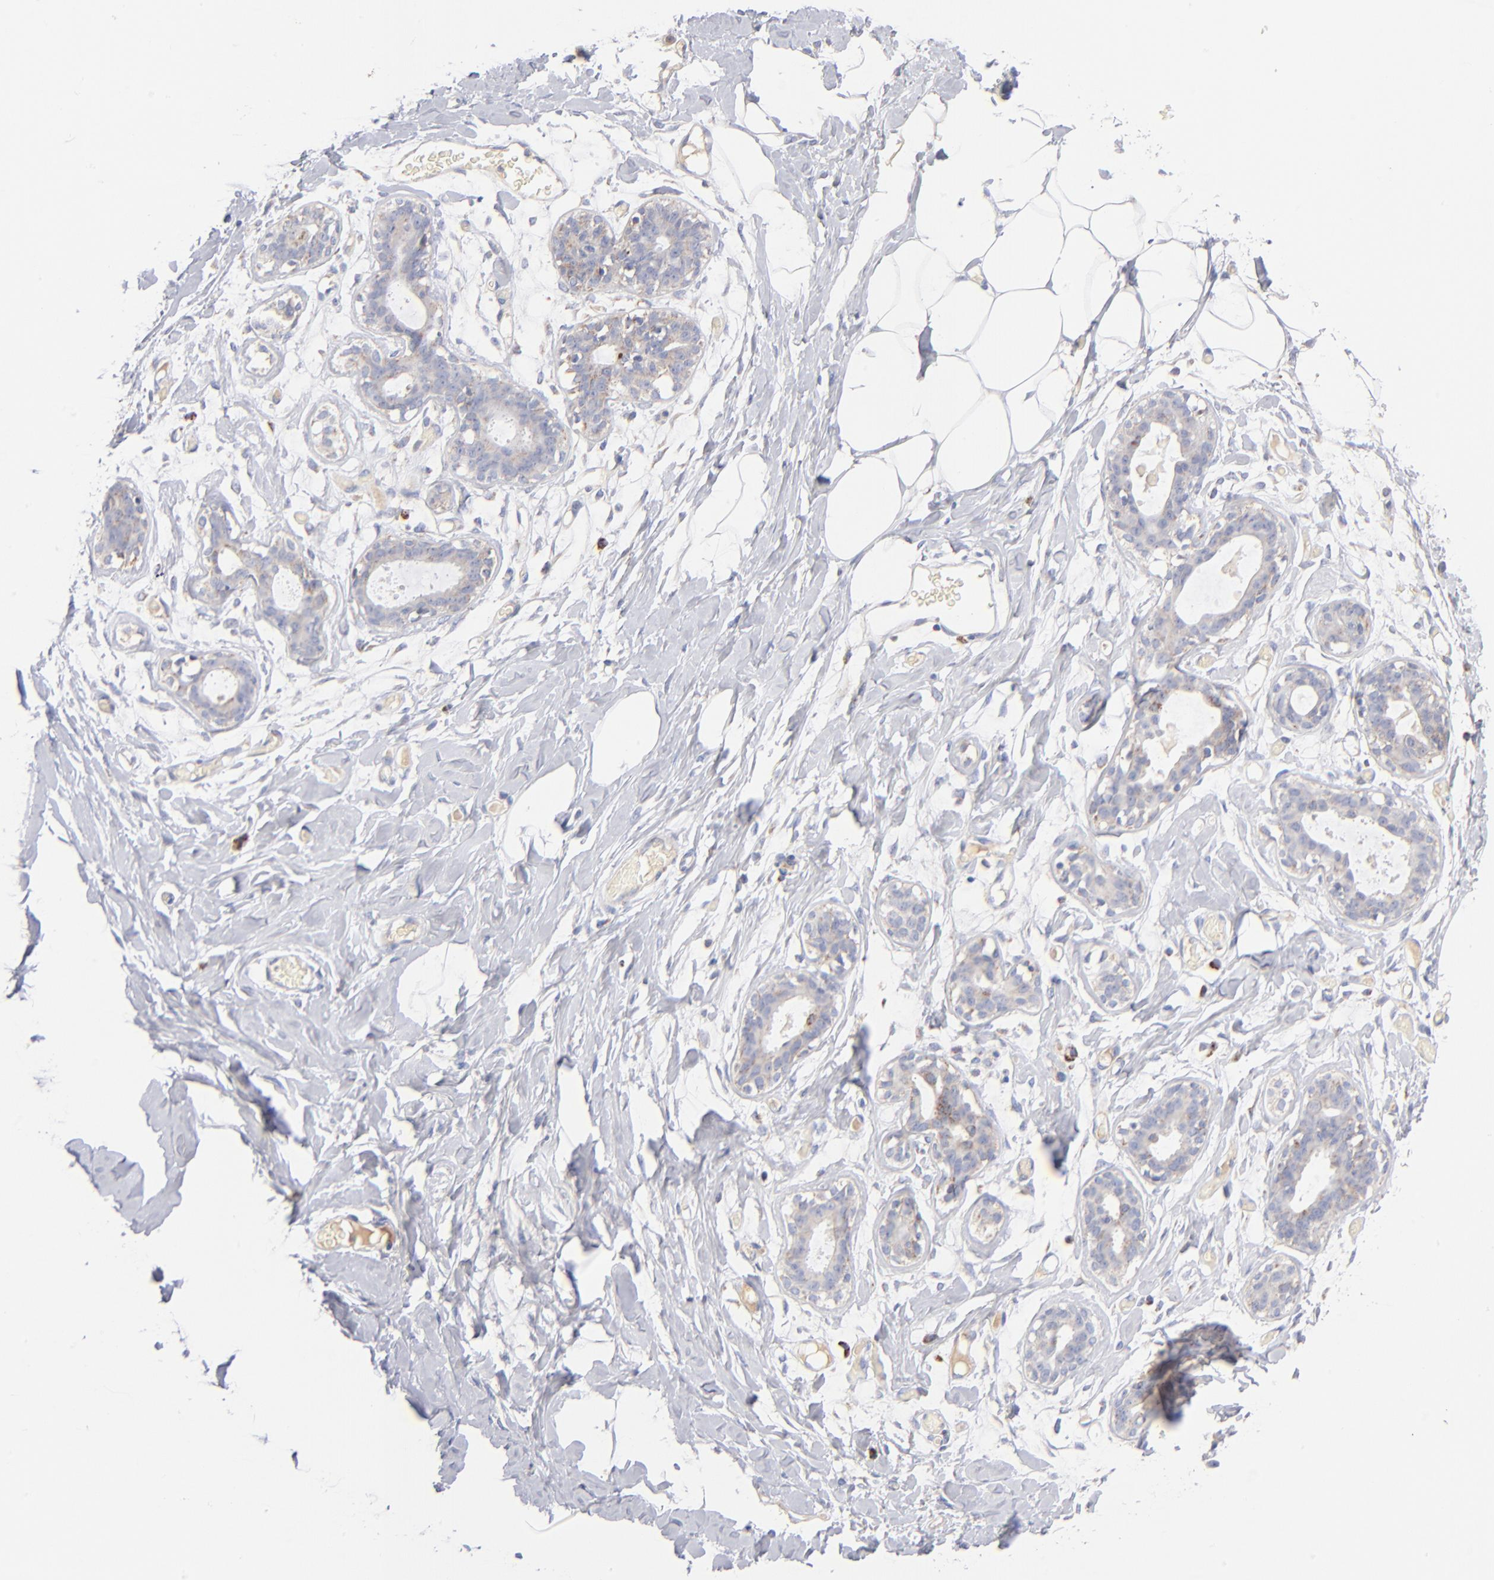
{"staining": {"intensity": "negative", "quantity": "none", "location": "none"}, "tissue": "breast", "cell_type": "Adipocytes", "image_type": "normal", "snomed": [{"axis": "morphology", "description": "Normal tissue, NOS"}, {"axis": "topography", "description": "Breast"}, {"axis": "topography", "description": "Adipose tissue"}], "caption": "Immunohistochemistry (IHC) histopathology image of unremarkable breast: breast stained with DAB (3,3'-diaminobenzidine) shows no significant protein staining in adipocytes. (Brightfield microscopy of DAB immunohistochemistry (IHC) at high magnification).", "gene": "DLAT", "patient": {"sex": "female", "age": 25}}